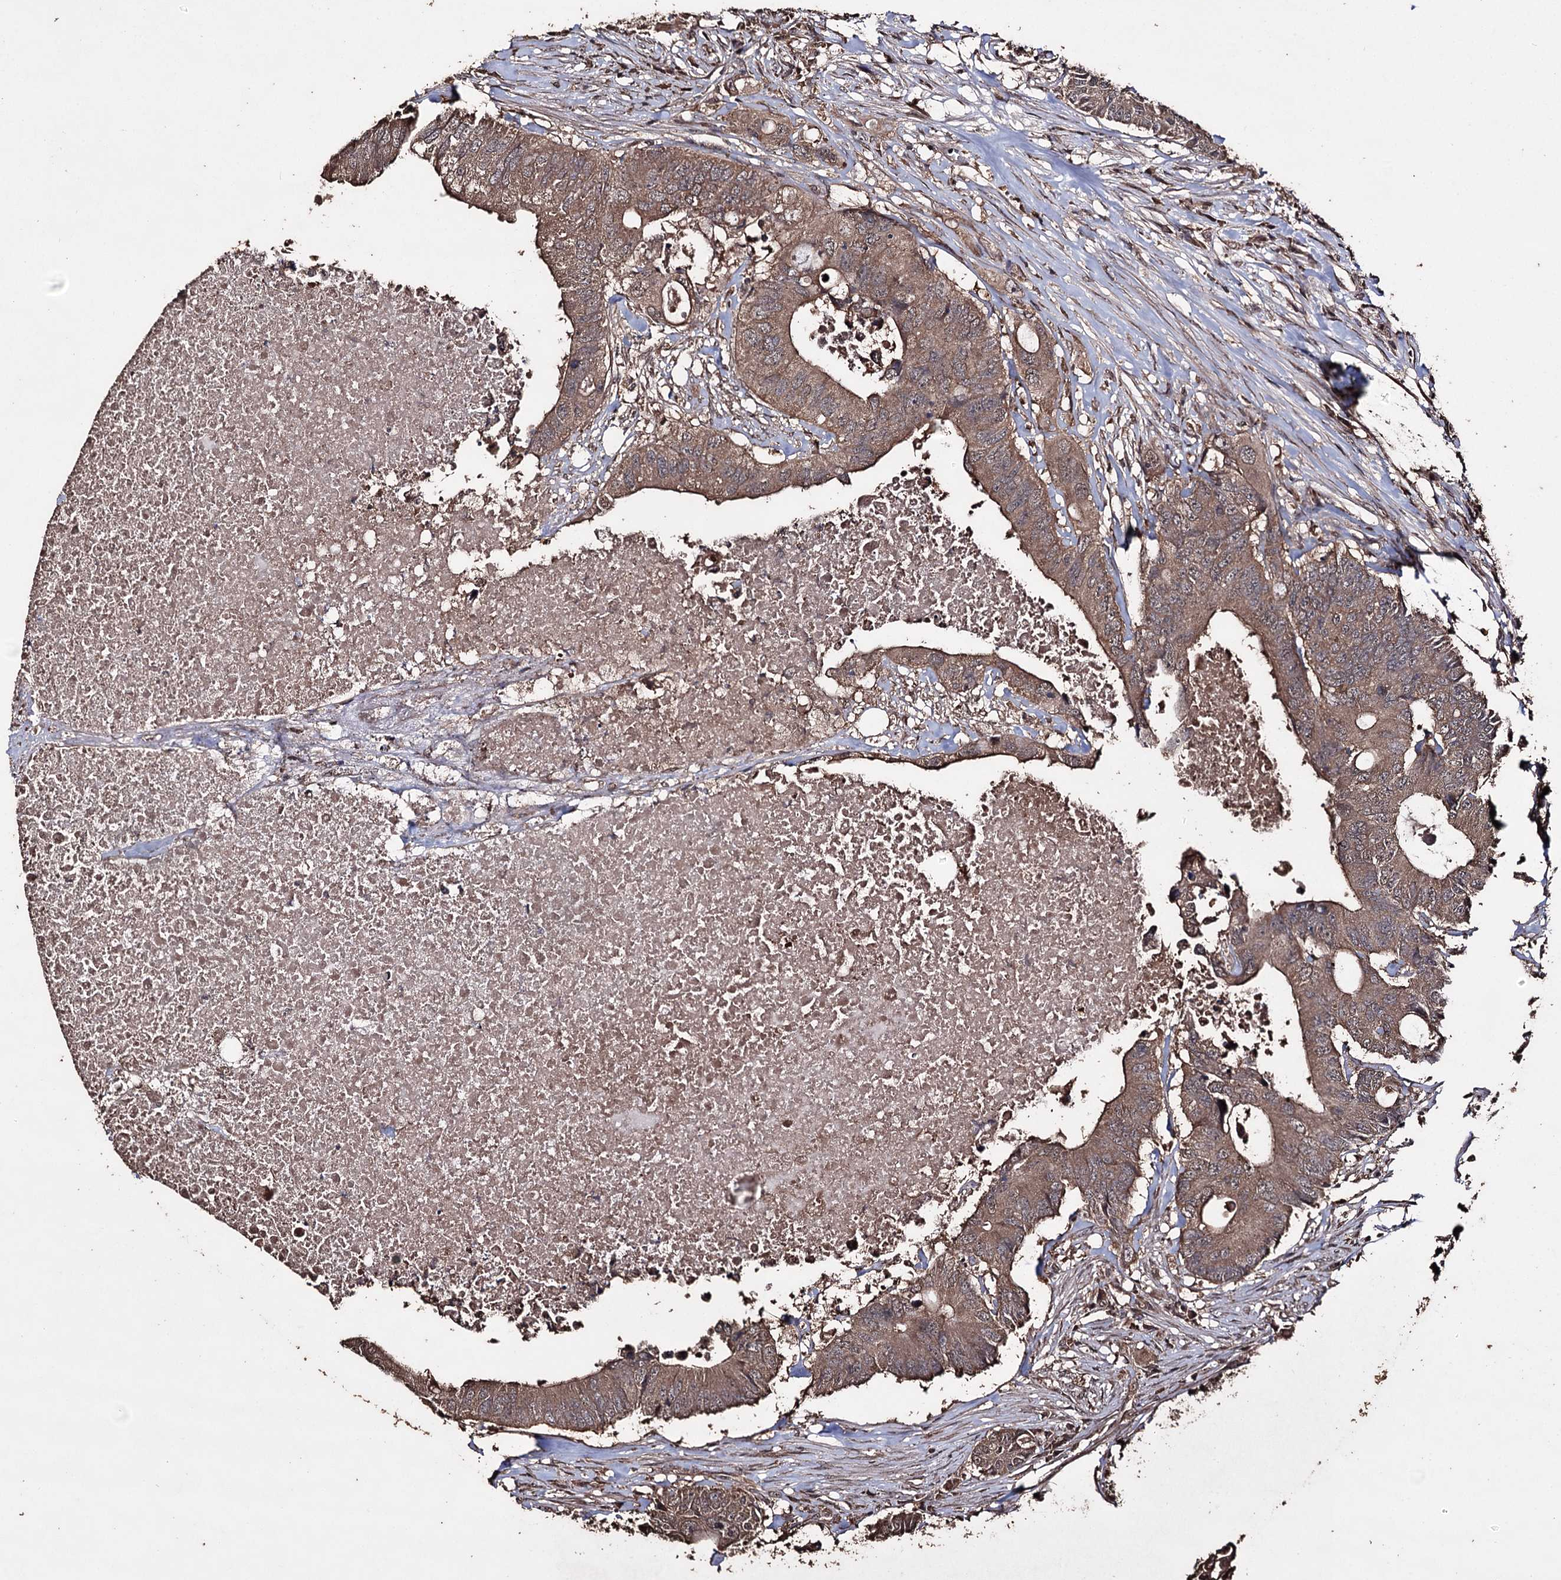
{"staining": {"intensity": "moderate", "quantity": ">75%", "location": "cytoplasmic/membranous"}, "tissue": "colorectal cancer", "cell_type": "Tumor cells", "image_type": "cancer", "snomed": [{"axis": "morphology", "description": "Adenocarcinoma, NOS"}, {"axis": "topography", "description": "Colon"}], "caption": "Colorectal cancer tissue shows moderate cytoplasmic/membranous expression in approximately >75% of tumor cells", "gene": "ZNF662", "patient": {"sex": "male", "age": 71}}